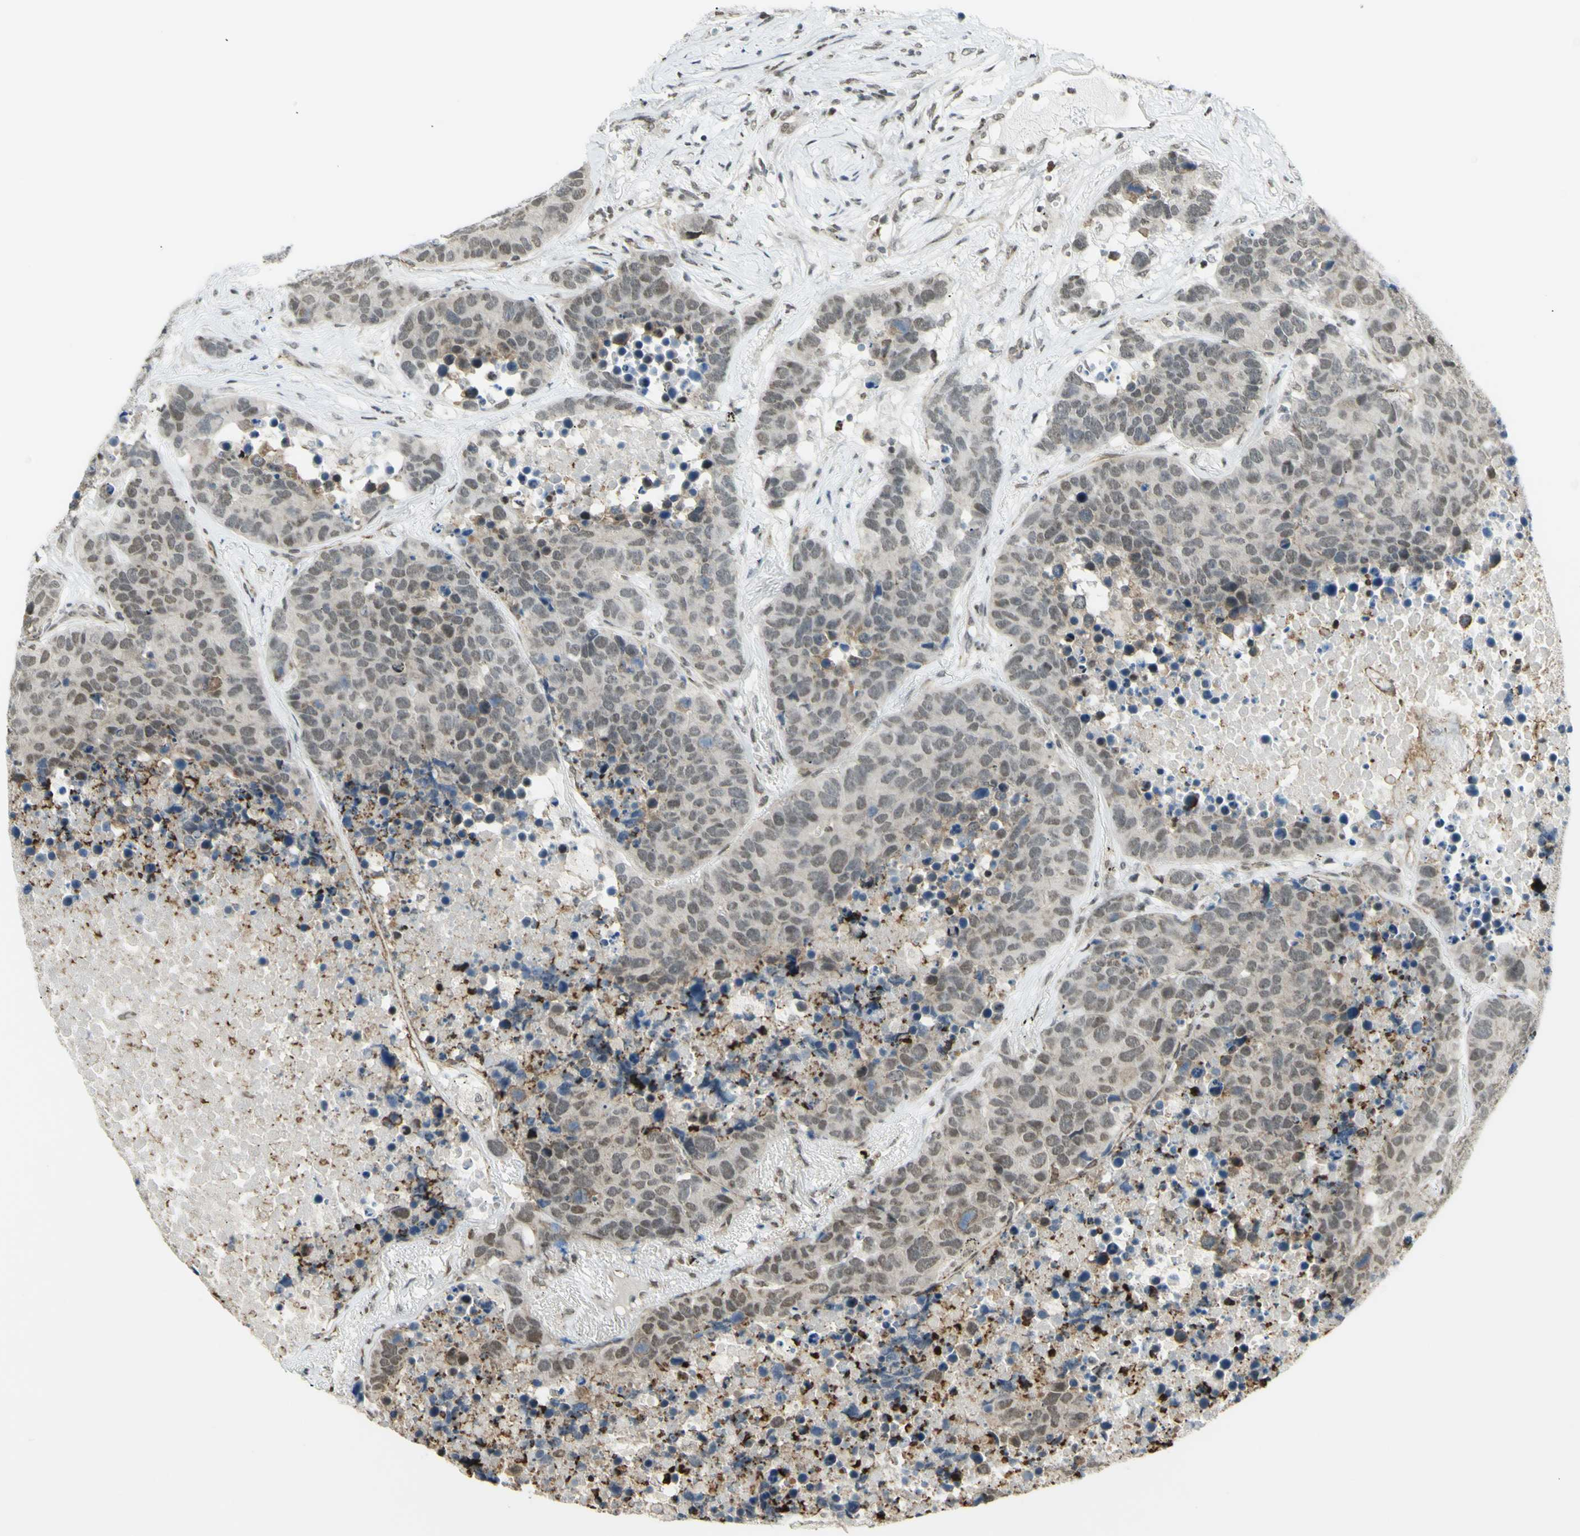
{"staining": {"intensity": "weak", "quantity": "25%-75%", "location": "nuclear"}, "tissue": "carcinoid", "cell_type": "Tumor cells", "image_type": "cancer", "snomed": [{"axis": "morphology", "description": "Carcinoid, malignant, NOS"}, {"axis": "topography", "description": "Lung"}], "caption": "High-power microscopy captured an IHC photomicrograph of carcinoid, revealing weak nuclear expression in about 25%-75% of tumor cells. (IHC, brightfield microscopy, high magnification).", "gene": "ZMYM6", "patient": {"sex": "male", "age": 60}}